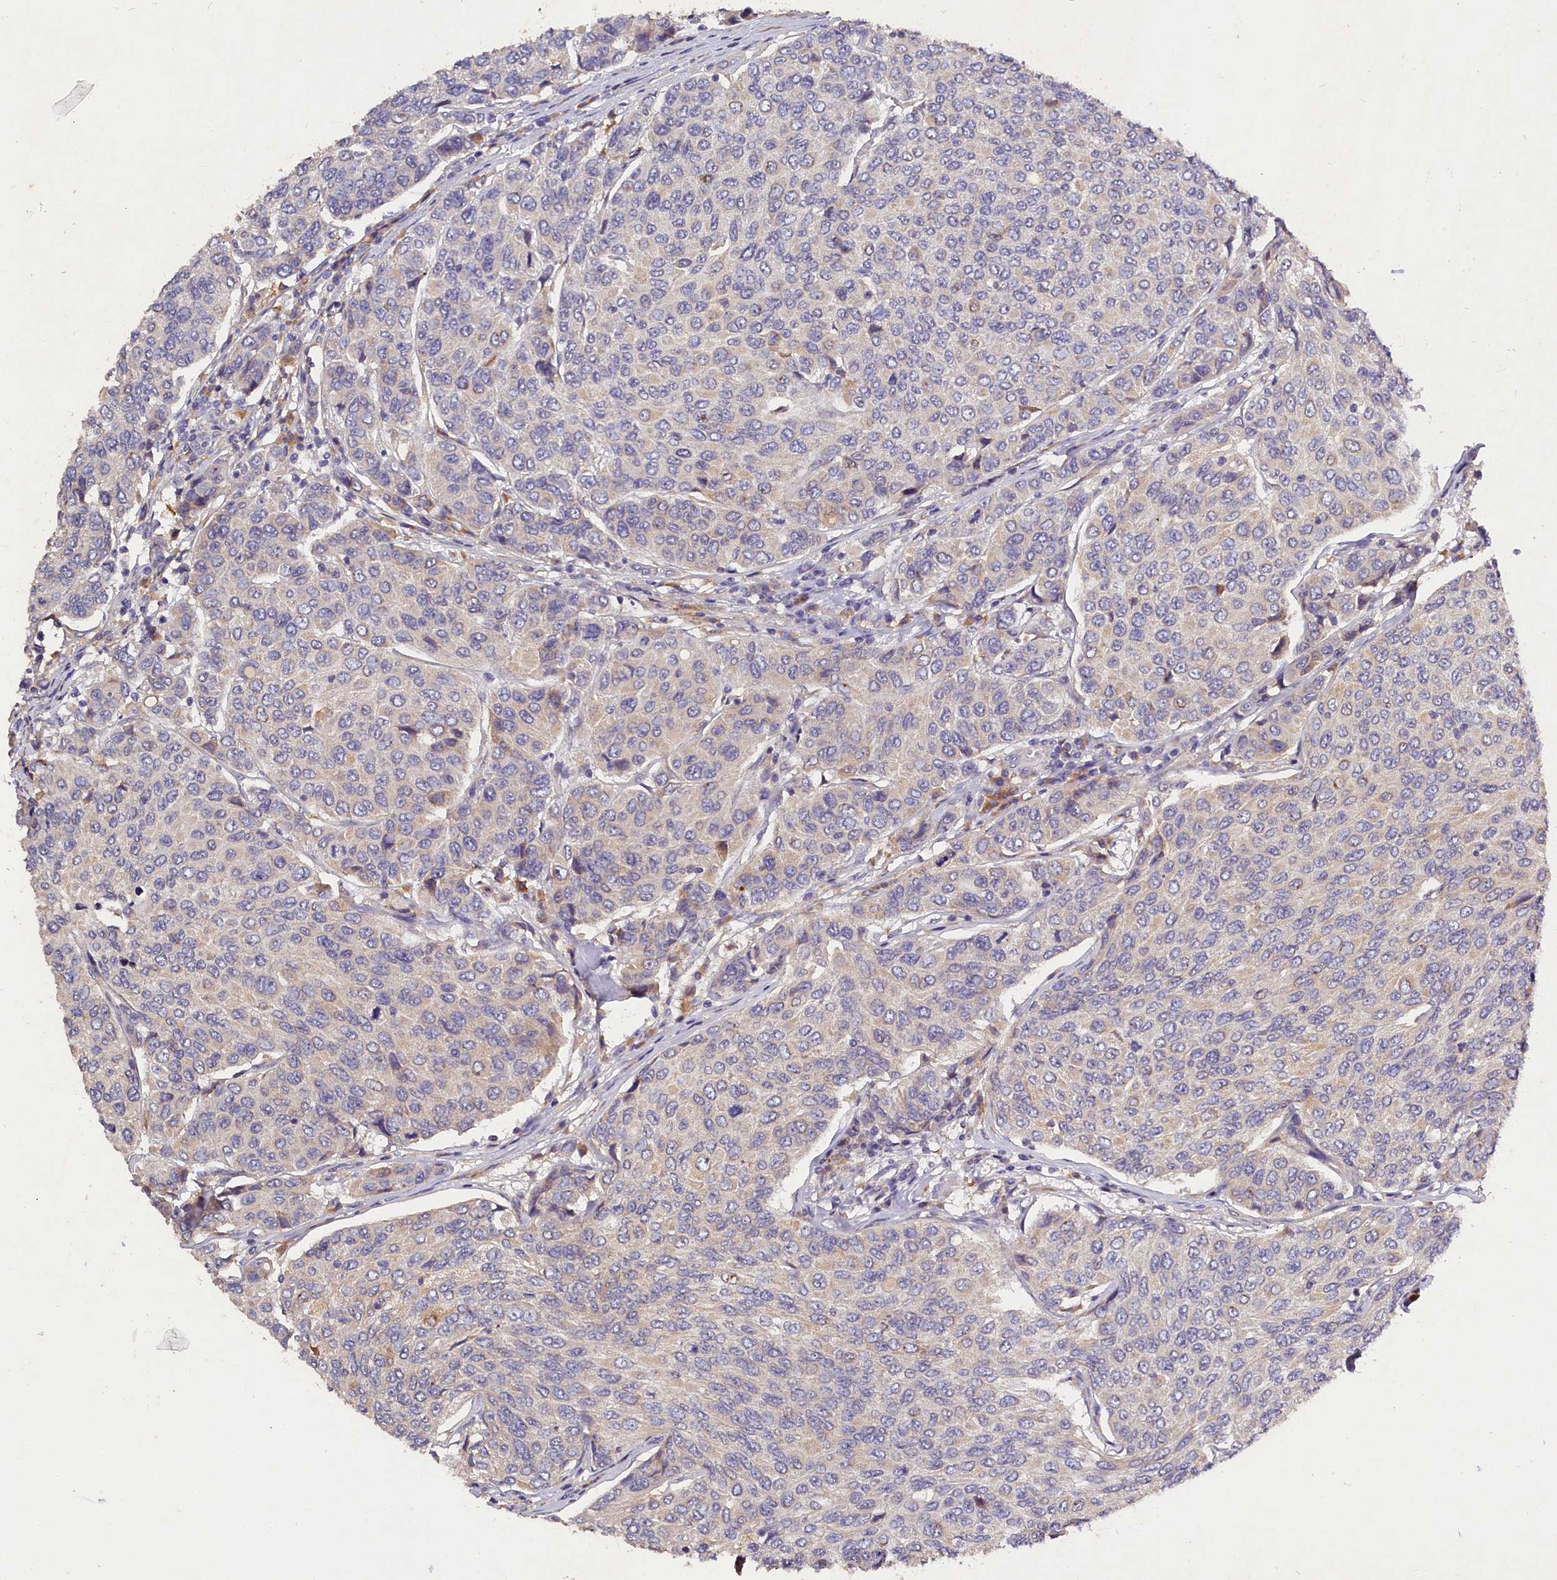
{"staining": {"intensity": "negative", "quantity": "none", "location": "none"}, "tissue": "breast cancer", "cell_type": "Tumor cells", "image_type": "cancer", "snomed": [{"axis": "morphology", "description": "Duct carcinoma"}, {"axis": "topography", "description": "Breast"}], "caption": "Protein analysis of breast cancer reveals no significant positivity in tumor cells. (Immunohistochemistry, brightfield microscopy, high magnification).", "gene": "ST7L", "patient": {"sex": "female", "age": 55}}